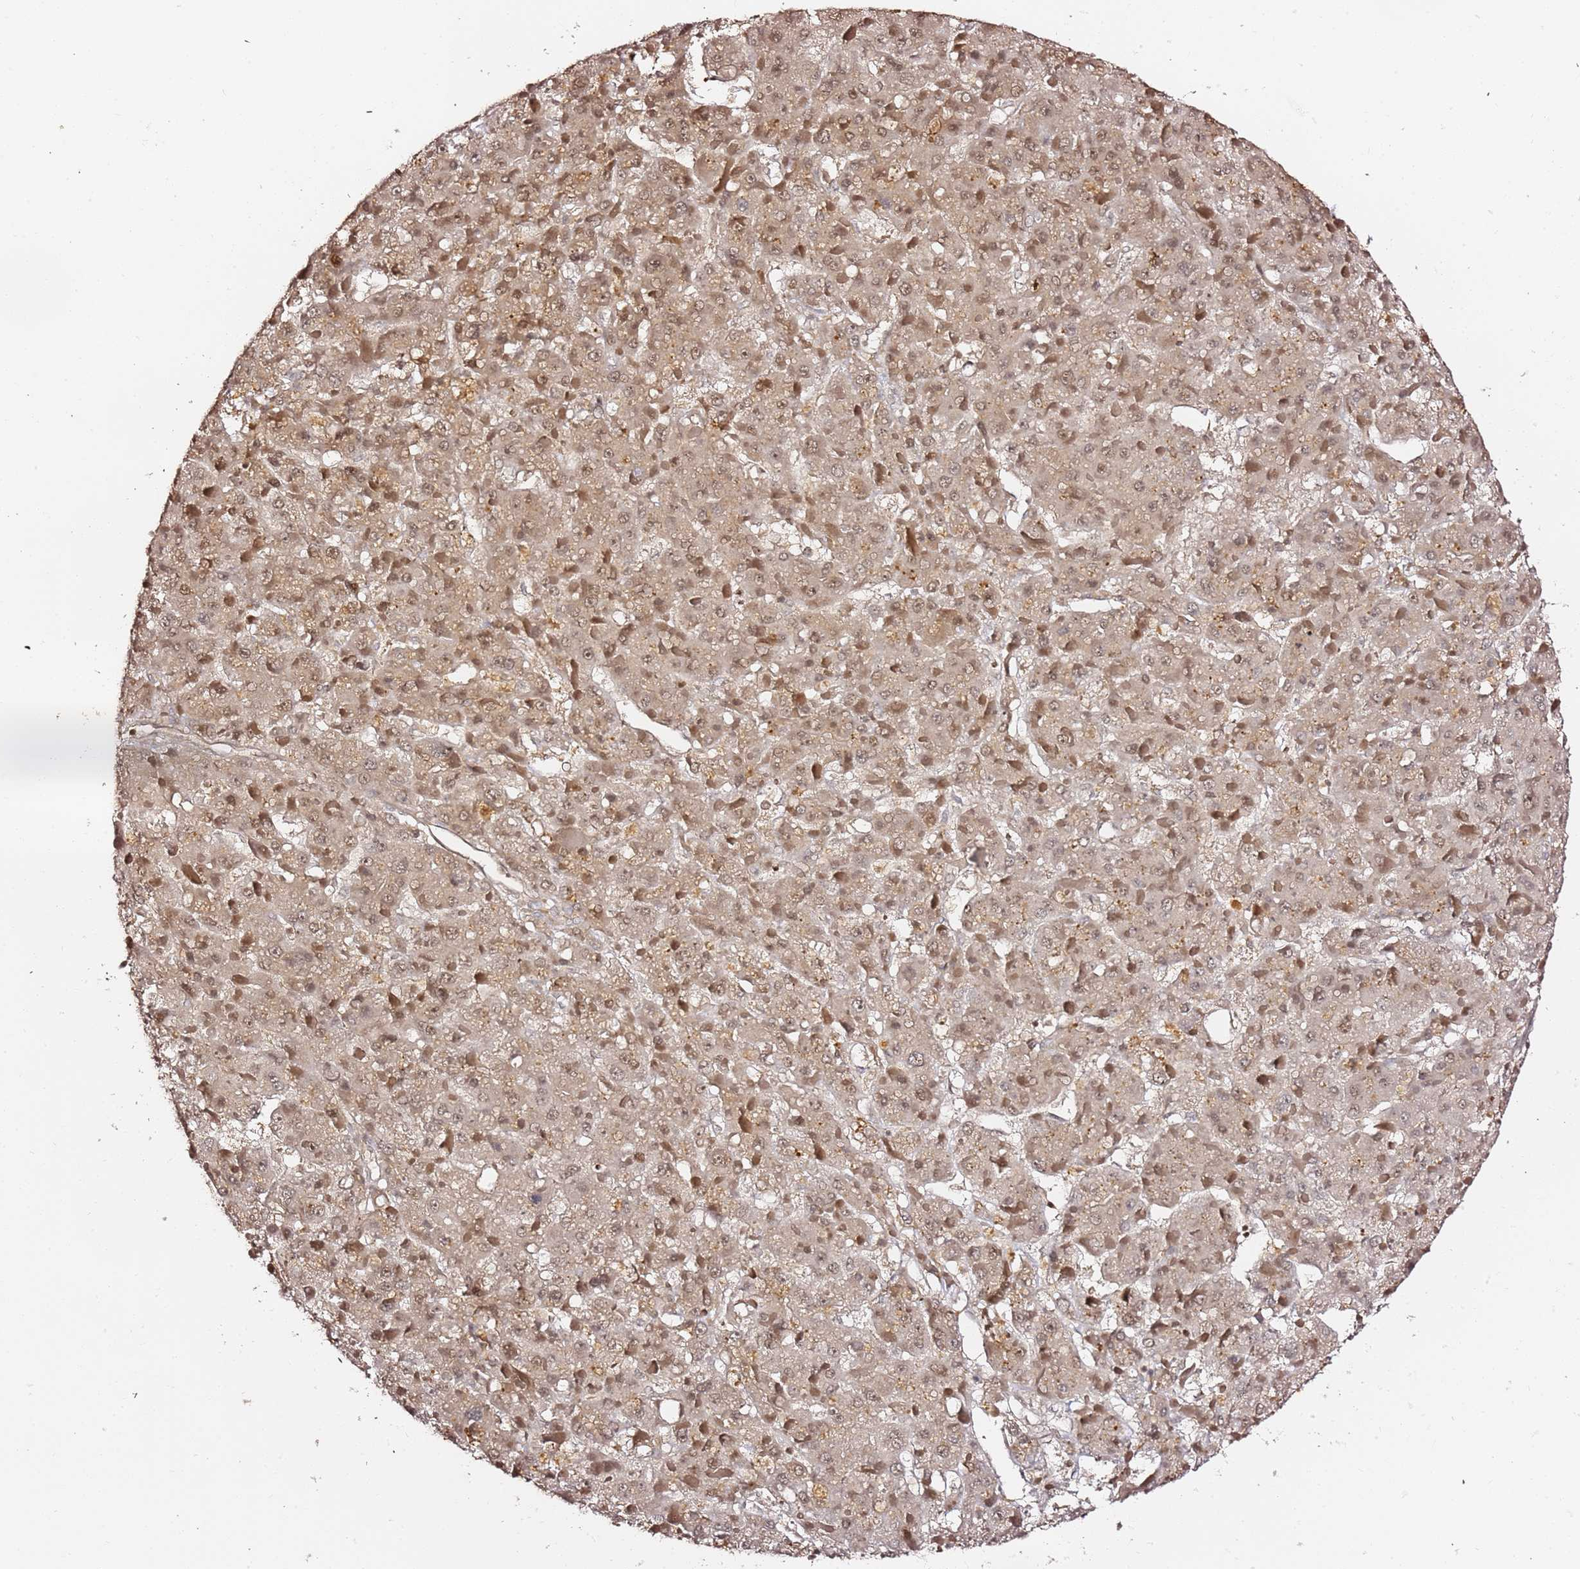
{"staining": {"intensity": "weak", "quantity": ">75%", "location": "cytoplasmic/membranous,nuclear"}, "tissue": "liver cancer", "cell_type": "Tumor cells", "image_type": "cancer", "snomed": [{"axis": "morphology", "description": "Carcinoma, Hepatocellular, NOS"}, {"axis": "topography", "description": "Liver"}], "caption": "IHC (DAB (3,3'-diaminobenzidine)) staining of human liver cancer (hepatocellular carcinoma) shows weak cytoplasmic/membranous and nuclear protein expression in about >75% of tumor cells.", "gene": "OR5V1", "patient": {"sex": "female", "age": 73}}